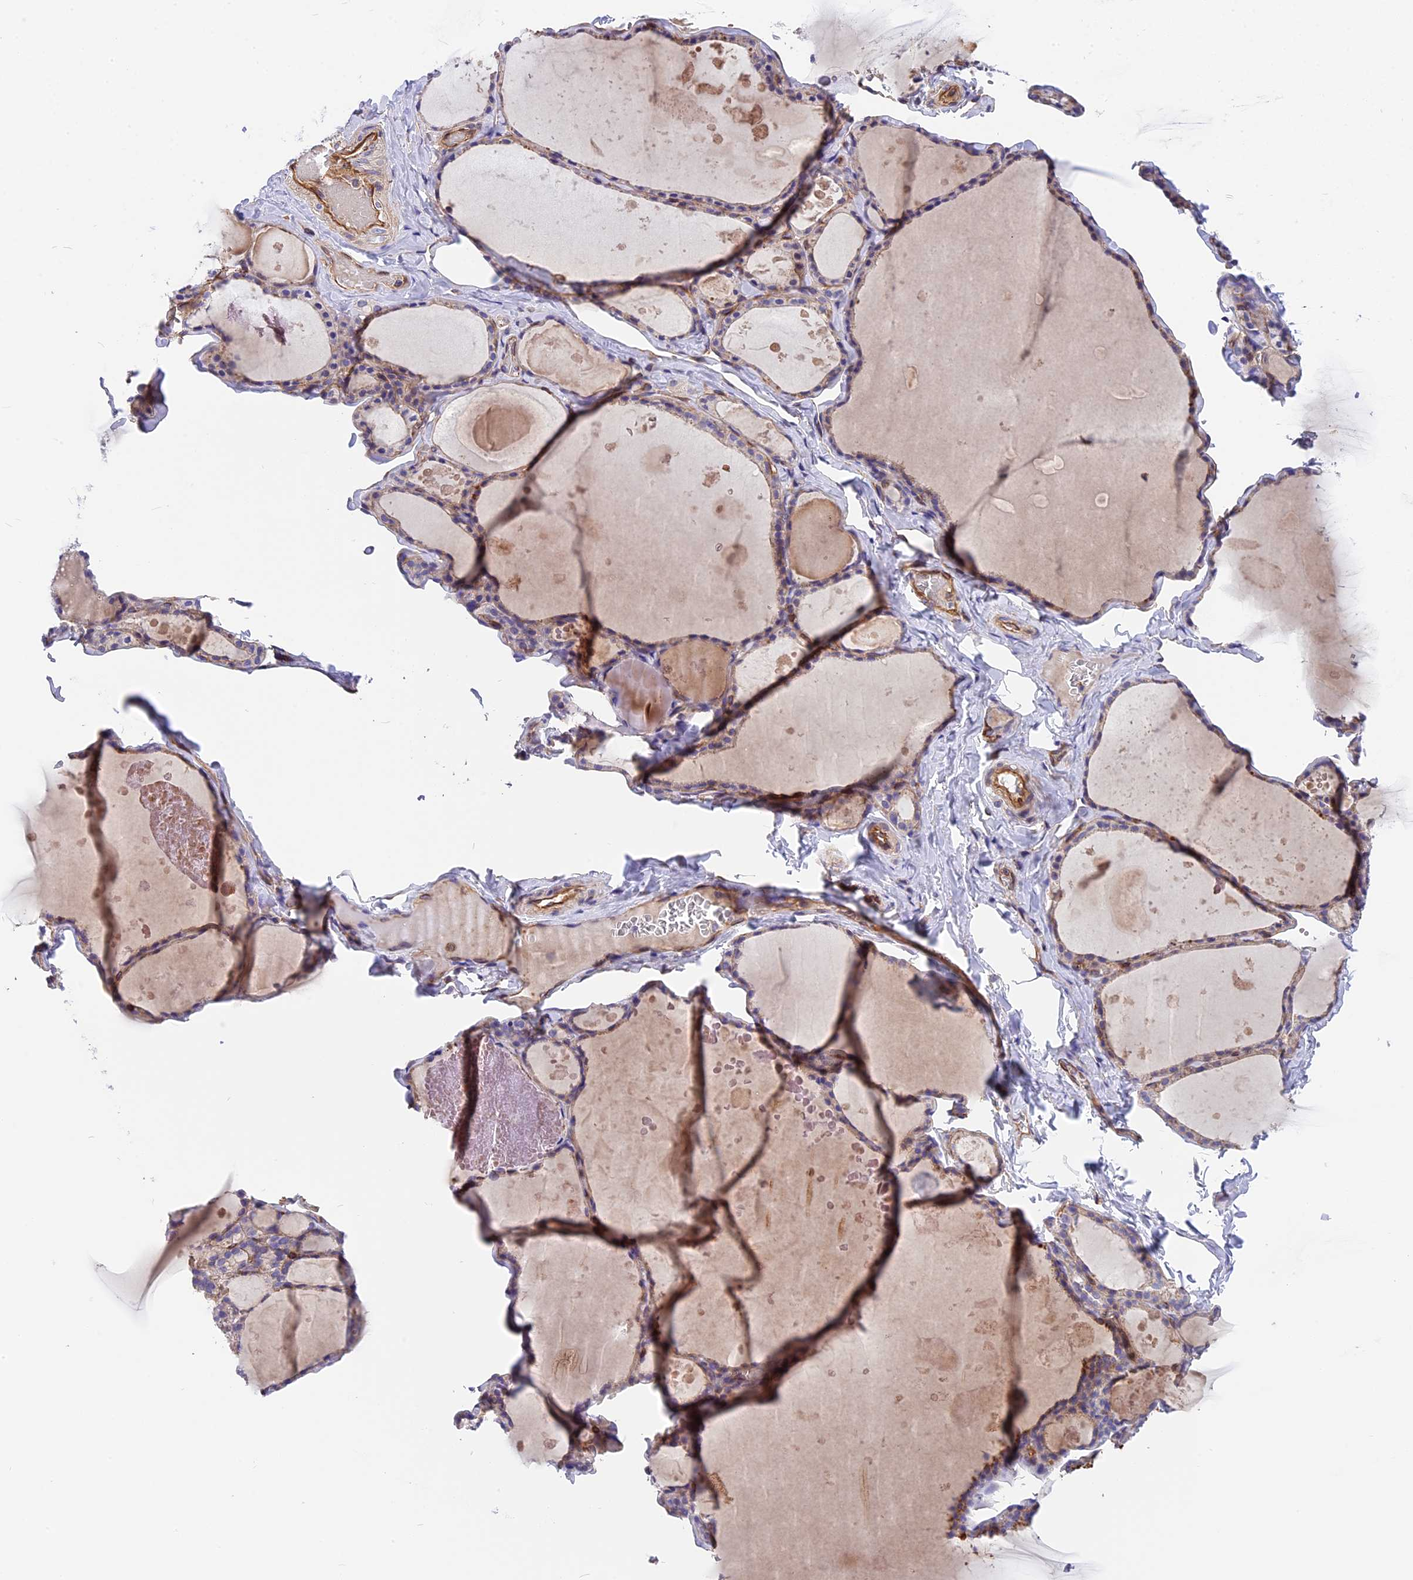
{"staining": {"intensity": "weak", "quantity": "<25%", "location": "cytoplasmic/membranous"}, "tissue": "thyroid gland", "cell_type": "Glandular cells", "image_type": "normal", "snomed": [{"axis": "morphology", "description": "Normal tissue, NOS"}, {"axis": "topography", "description": "Thyroid gland"}], "caption": "Protein analysis of benign thyroid gland reveals no significant positivity in glandular cells.", "gene": "MED20", "patient": {"sex": "male", "age": 56}}